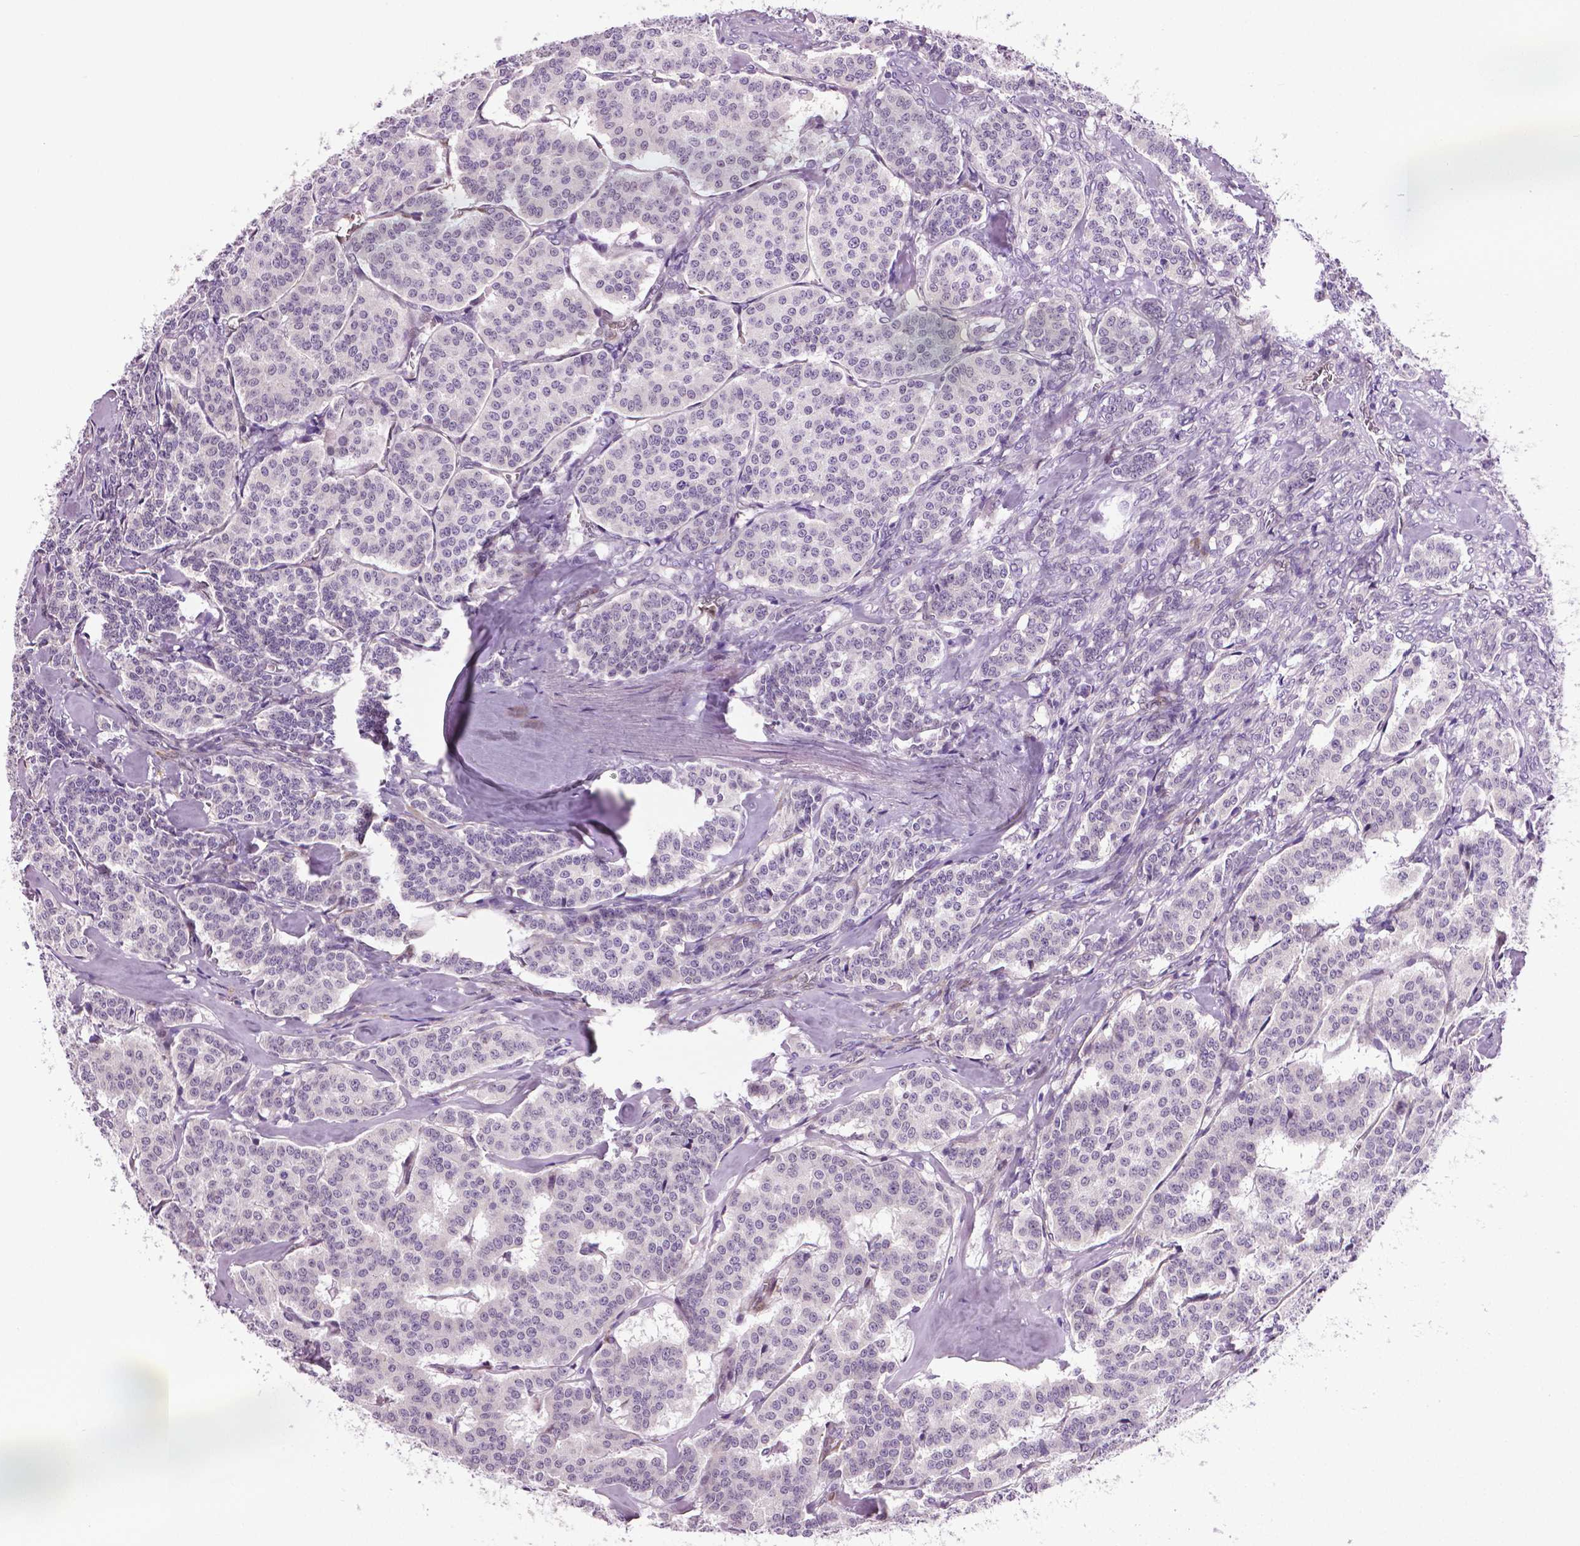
{"staining": {"intensity": "negative", "quantity": "none", "location": "none"}, "tissue": "carcinoid", "cell_type": "Tumor cells", "image_type": "cancer", "snomed": [{"axis": "morphology", "description": "Carcinoid, malignant, NOS"}, {"axis": "topography", "description": "Lung"}], "caption": "Tumor cells are negative for brown protein staining in carcinoid.", "gene": "PTGER3", "patient": {"sex": "female", "age": 46}}